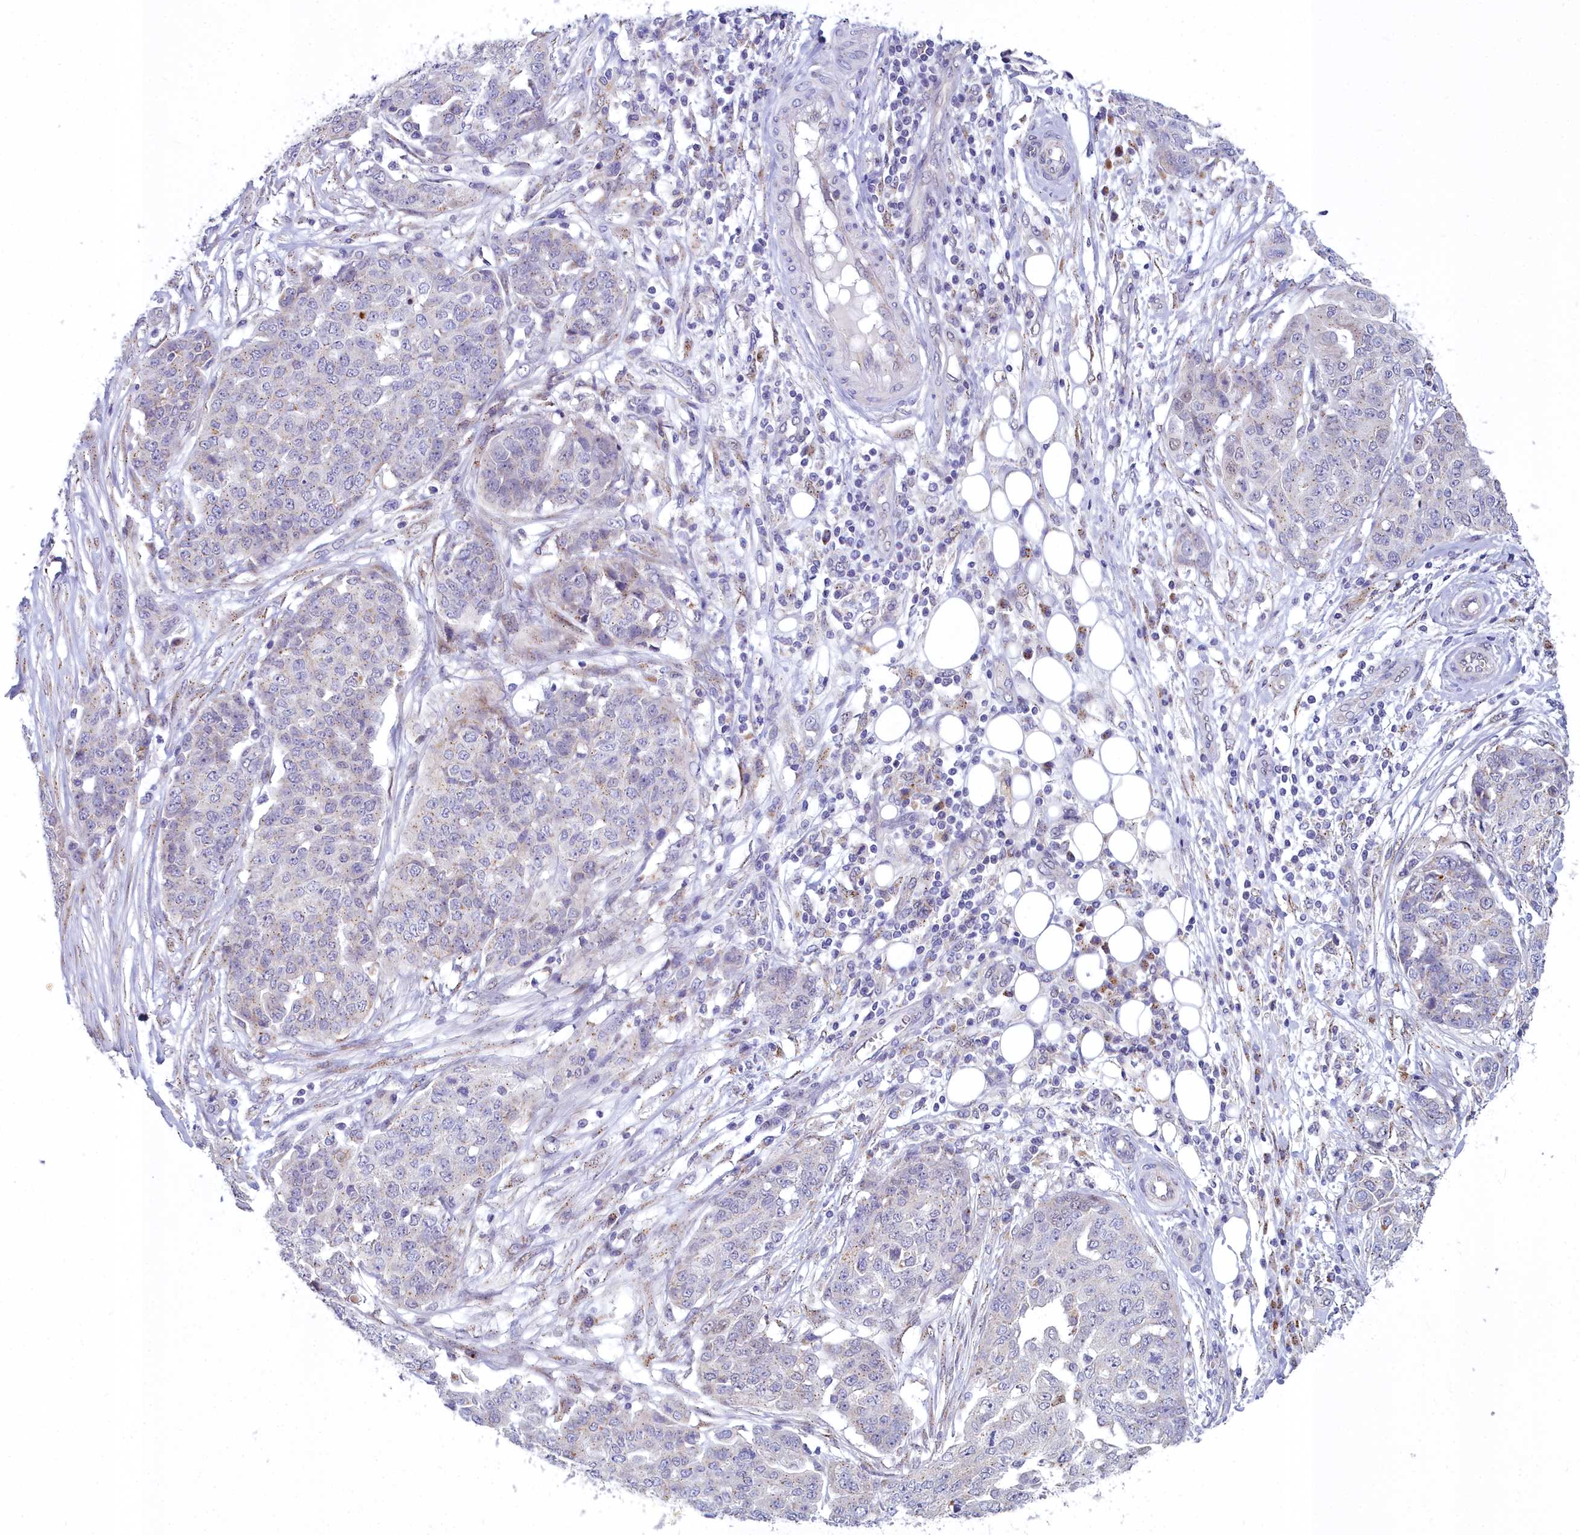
{"staining": {"intensity": "weak", "quantity": "<25%", "location": "cytoplasmic/membranous"}, "tissue": "ovarian cancer", "cell_type": "Tumor cells", "image_type": "cancer", "snomed": [{"axis": "morphology", "description": "Cystadenocarcinoma, serous, NOS"}, {"axis": "topography", "description": "Soft tissue"}, {"axis": "topography", "description": "Ovary"}], "caption": "Micrograph shows no significant protein staining in tumor cells of ovarian cancer (serous cystadenocarcinoma). Brightfield microscopy of immunohistochemistry stained with DAB (3,3'-diaminobenzidine) (brown) and hematoxylin (blue), captured at high magnification.", "gene": "WDPCP", "patient": {"sex": "female", "age": 57}}